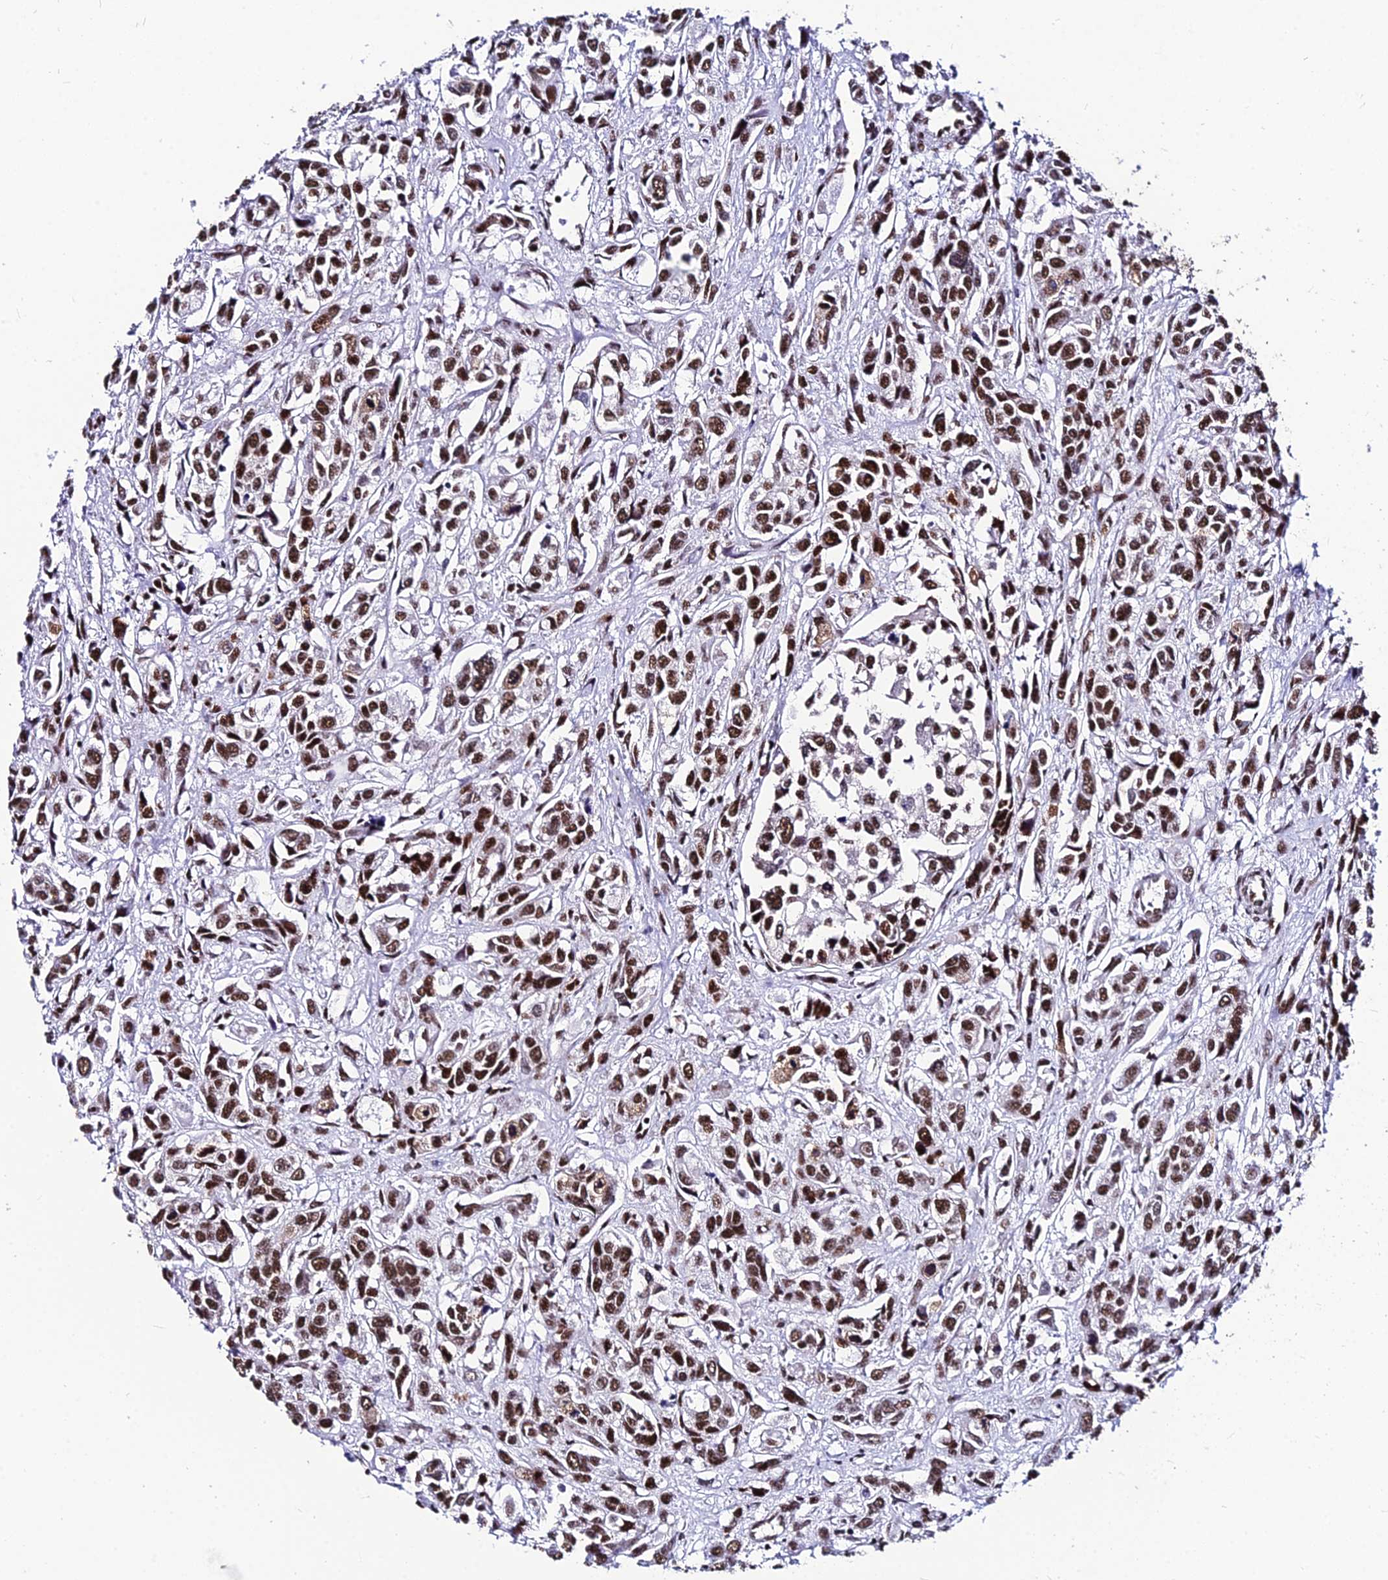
{"staining": {"intensity": "strong", "quantity": ">75%", "location": "nuclear"}, "tissue": "urothelial cancer", "cell_type": "Tumor cells", "image_type": "cancer", "snomed": [{"axis": "morphology", "description": "Urothelial carcinoma, High grade"}, {"axis": "topography", "description": "Urinary bladder"}], "caption": "DAB (3,3'-diaminobenzidine) immunohistochemical staining of urothelial cancer shows strong nuclear protein staining in approximately >75% of tumor cells.", "gene": "HNRNPH1", "patient": {"sex": "male", "age": 67}}